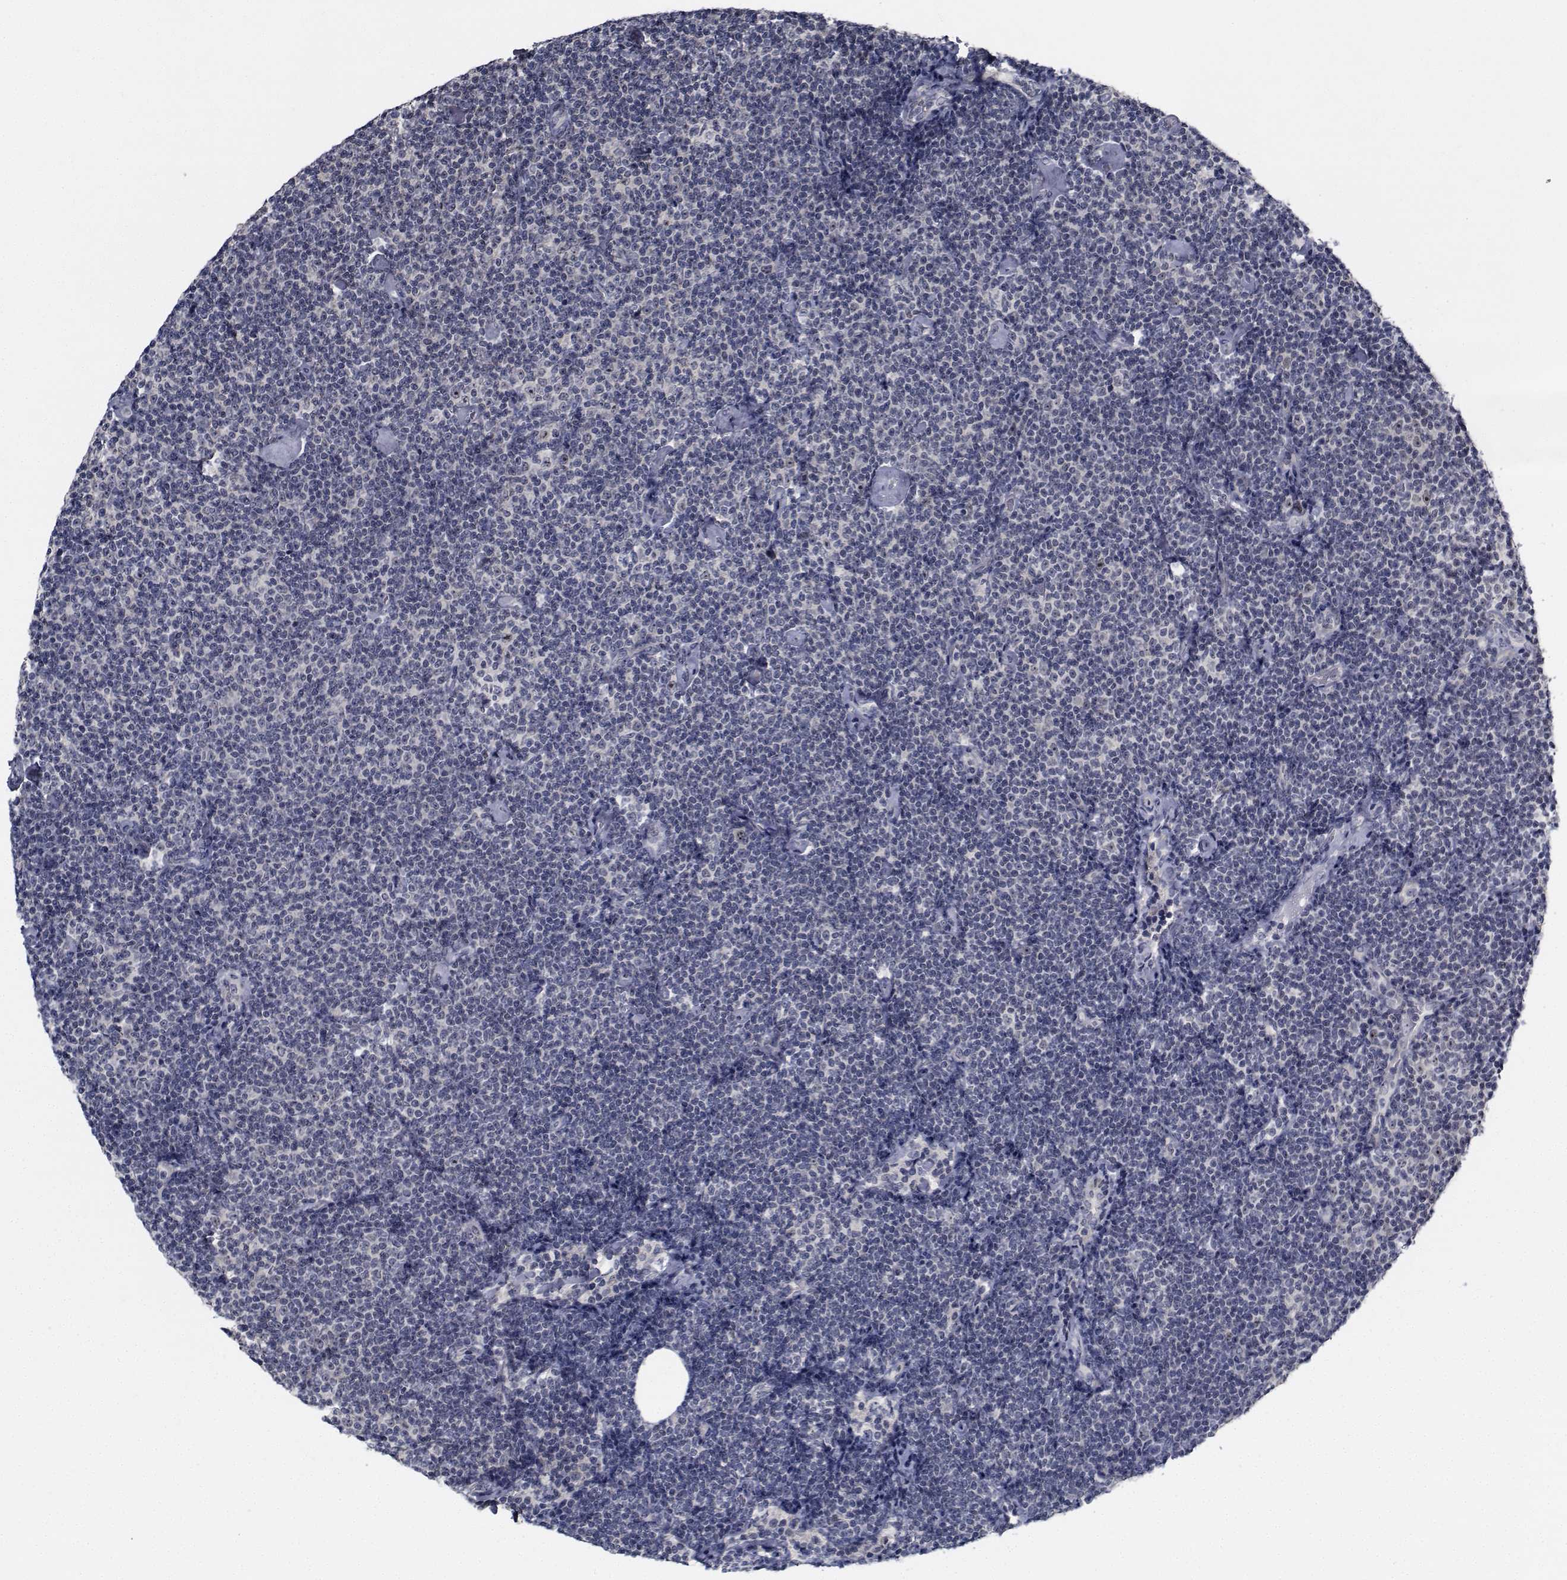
{"staining": {"intensity": "negative", "quantity": "none", "location": "none"}, "tissue": "lymphoma", "cell_type": "Tumor cells", "image_type": "cancer", "snomed": [{"axis": "morphology", "description": "Malignant lymphoma, non-Hodgkin's type, Low grade"}, {"axis": "topography", "description": "Lymph node"}], "caption": "There is no significant expression in tumor cells of low-grade malignant lymphoma, non-Hodgkin's type.", "gene": "NVL", "patient": {"sex": "male", "age": 81}}